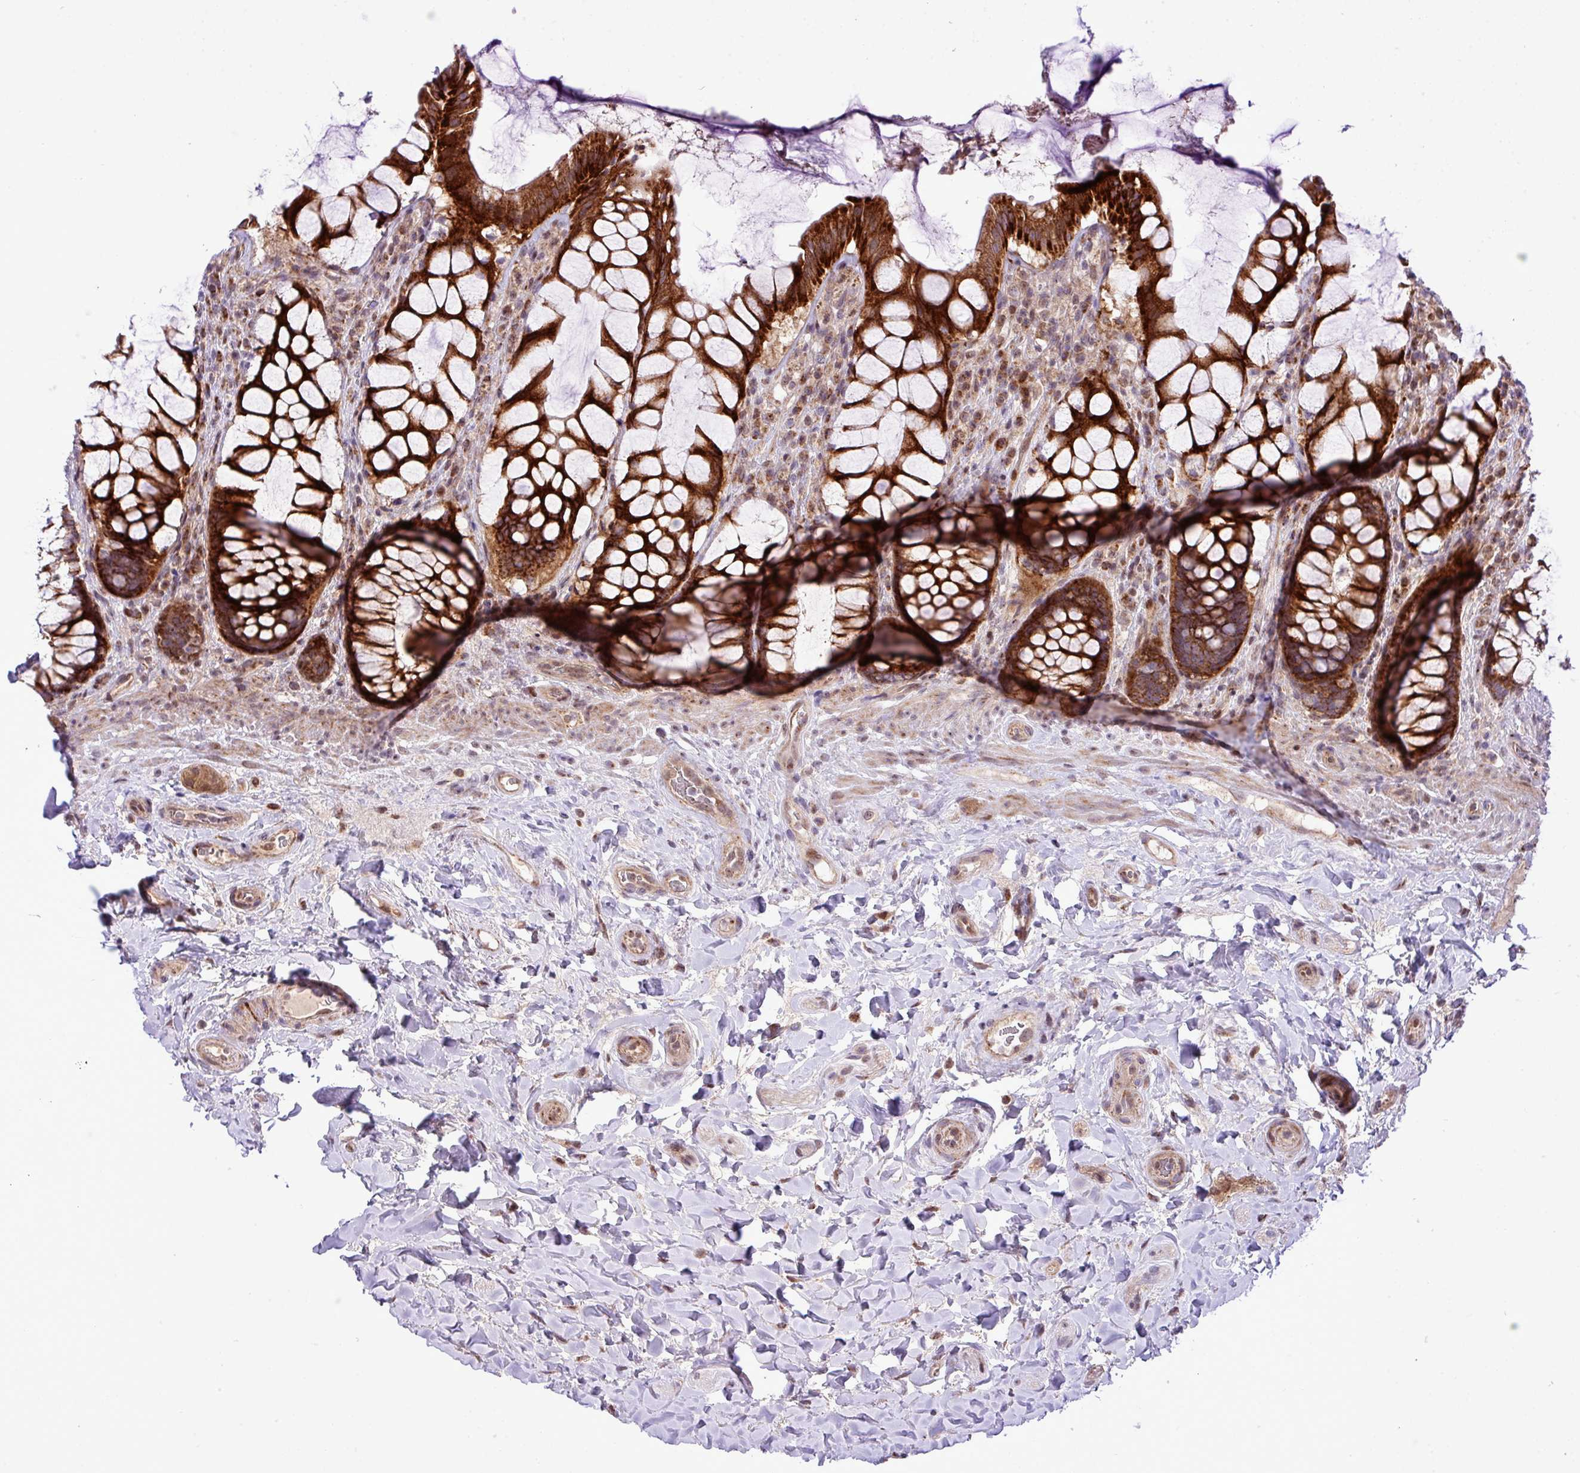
{"staining": {"intensity": "strong", "quantity": ">75%", "location": "cytoplasmic/membranous"}, "tissue": "rectum", "cell_type": "Glandular cells", "image_type": "normal", "snomed": [{"axis": "morphology", "description": "Normal tissue, NOS"}, {"axis": "topography", "description": "Rectum"}], "caption": "Brown immunohistochemical staining in benign rectum reveals strong cytoplasmic/membranous expression in approximately >75% of glandular cells. Immunohistochemistry stains the protein in brown and the nuclei are stained blue.", "gene": "B3GNT9", "patient": {"sex": "female", "age": 58}}